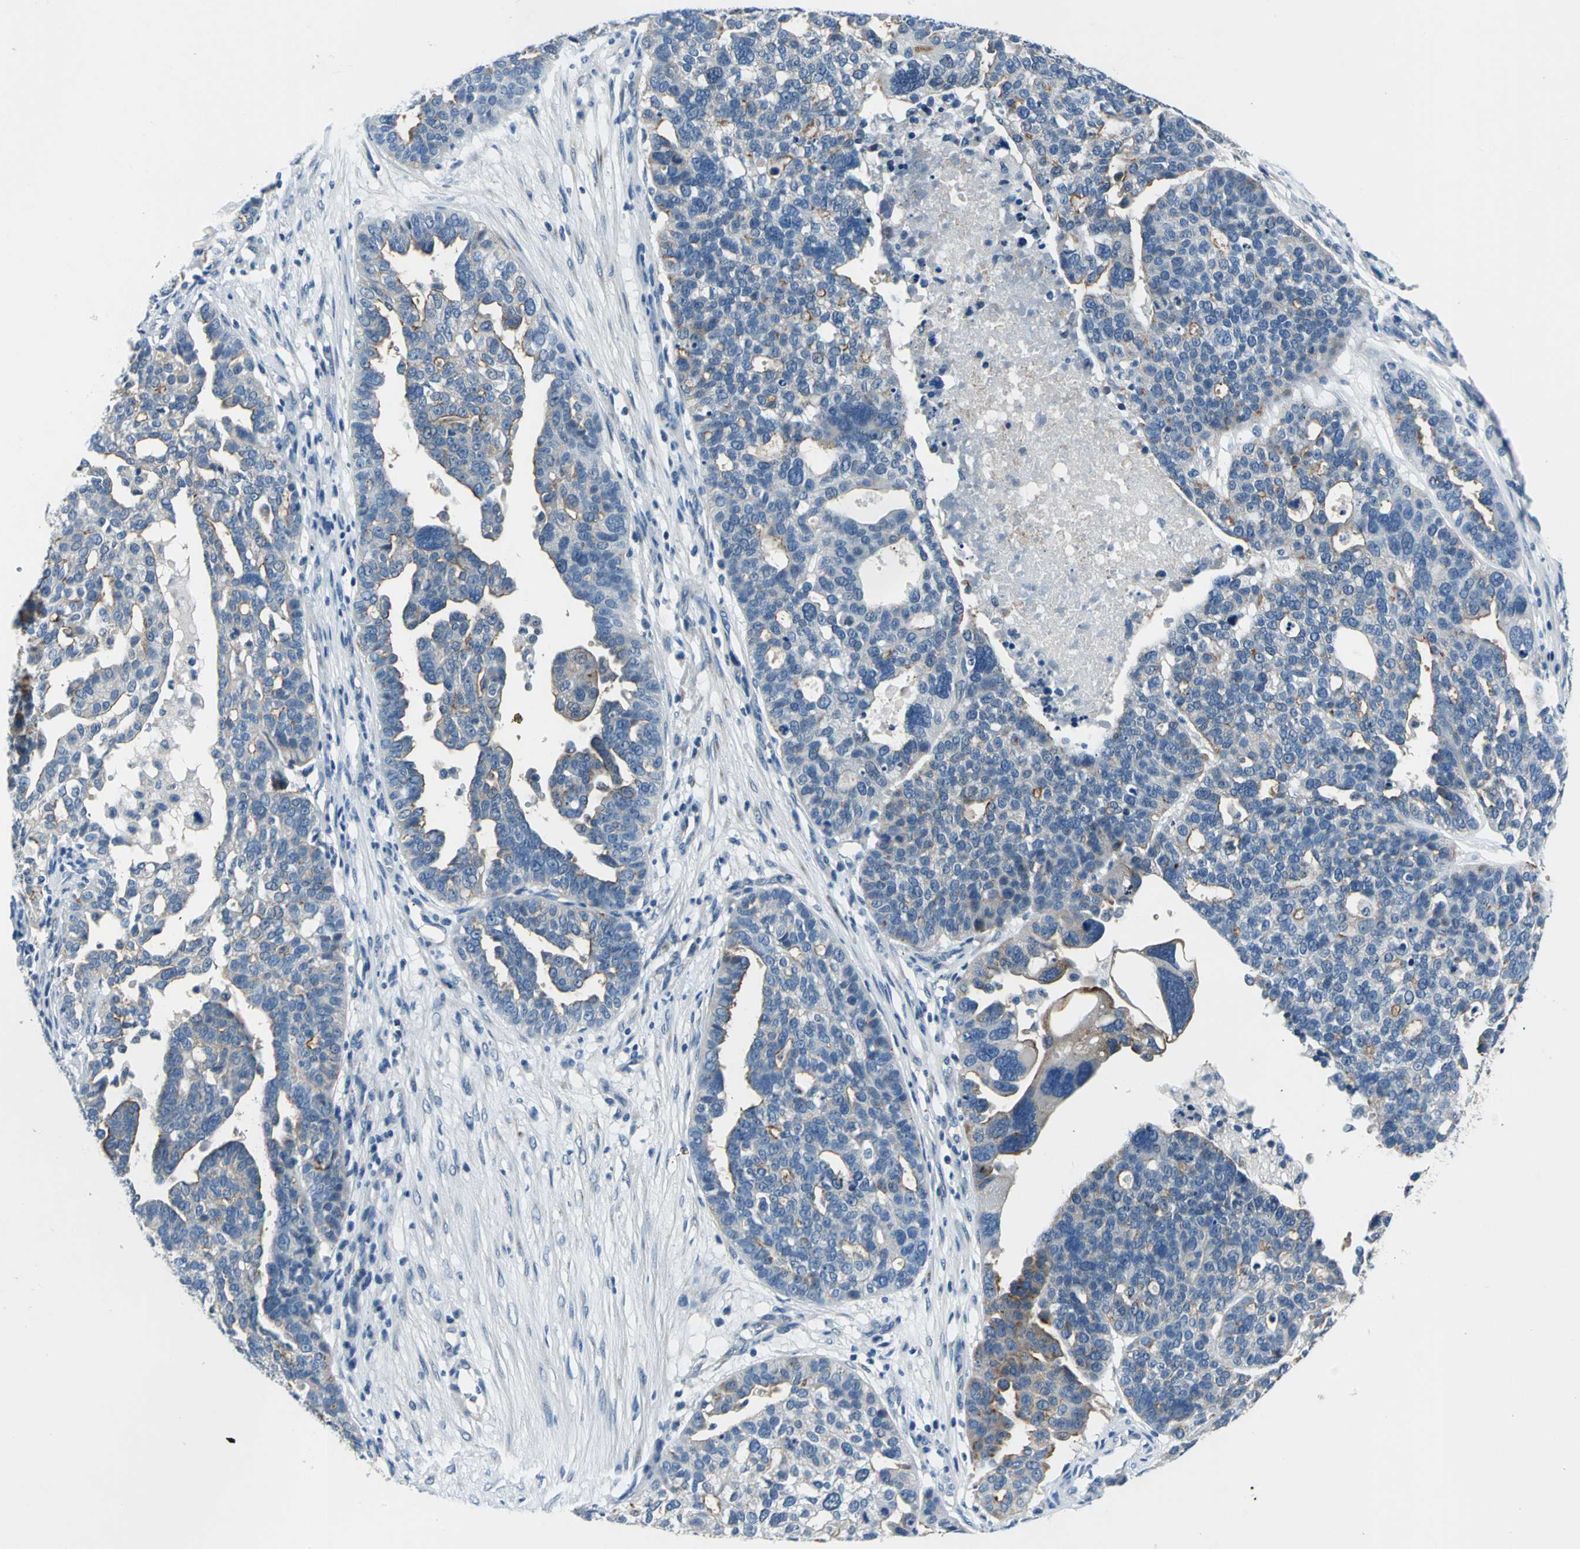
{"staining": {"intensity": "moderate", "quantity": "<25%", "location": "cytoplasmic/membranous"}, "tissue": "ovarian cancer", "cell_type": "Tumor cells", "image_type": "cancer", "snomed": [{"axis": "morphology", "description": "Cystadenocarcinoma, serous, NOS"}, {"axis": "topography", "description": "Ovary"}], "caption": "Protein staining of ovarian serous cystadenocarcinoma tissue shows moderate cytoplasmic/membranous positivity in about <25% of tumor cells.", "gene": "SELP", "patient": {"sex": "female", "age": 59}}